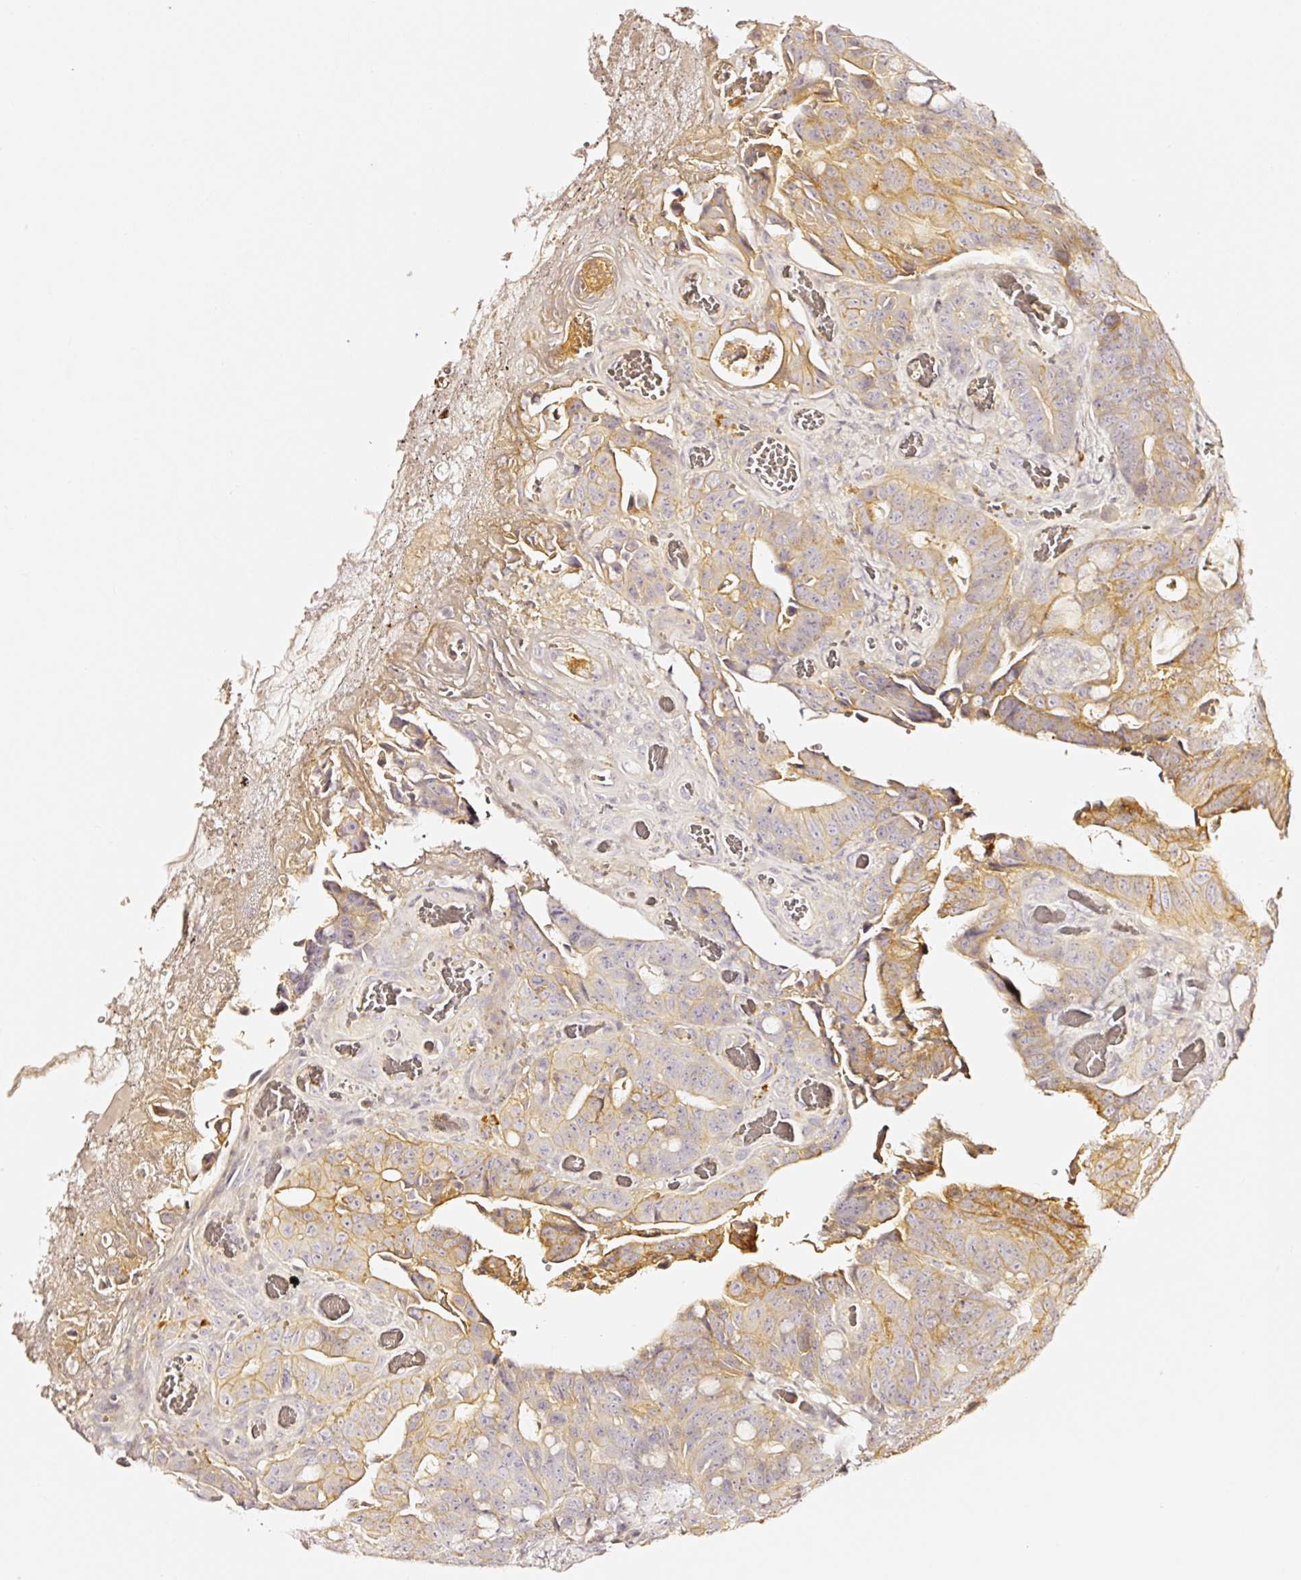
{"staining": {"intensity": "moderate", "quantity": "25%-75%", "location": "cytoplasmic/membranous"}, "tissue": "colorectal cancer", "cell_type": "Tumor cells", "image_type": "cancer", "snomed": [{"axis": "morphology", "description": "Adenocarcinoma, NOS"}, {"axis": "topography", "description": "Colon"}], "caption": "Tumor cells display medium levels of moderate cytoplasmic/membranous expression in about 25%-75% of cells in human colorectal adenocarcinoma.", "gene": "CD47", "patient": {"sex": "female", "age": 82}}